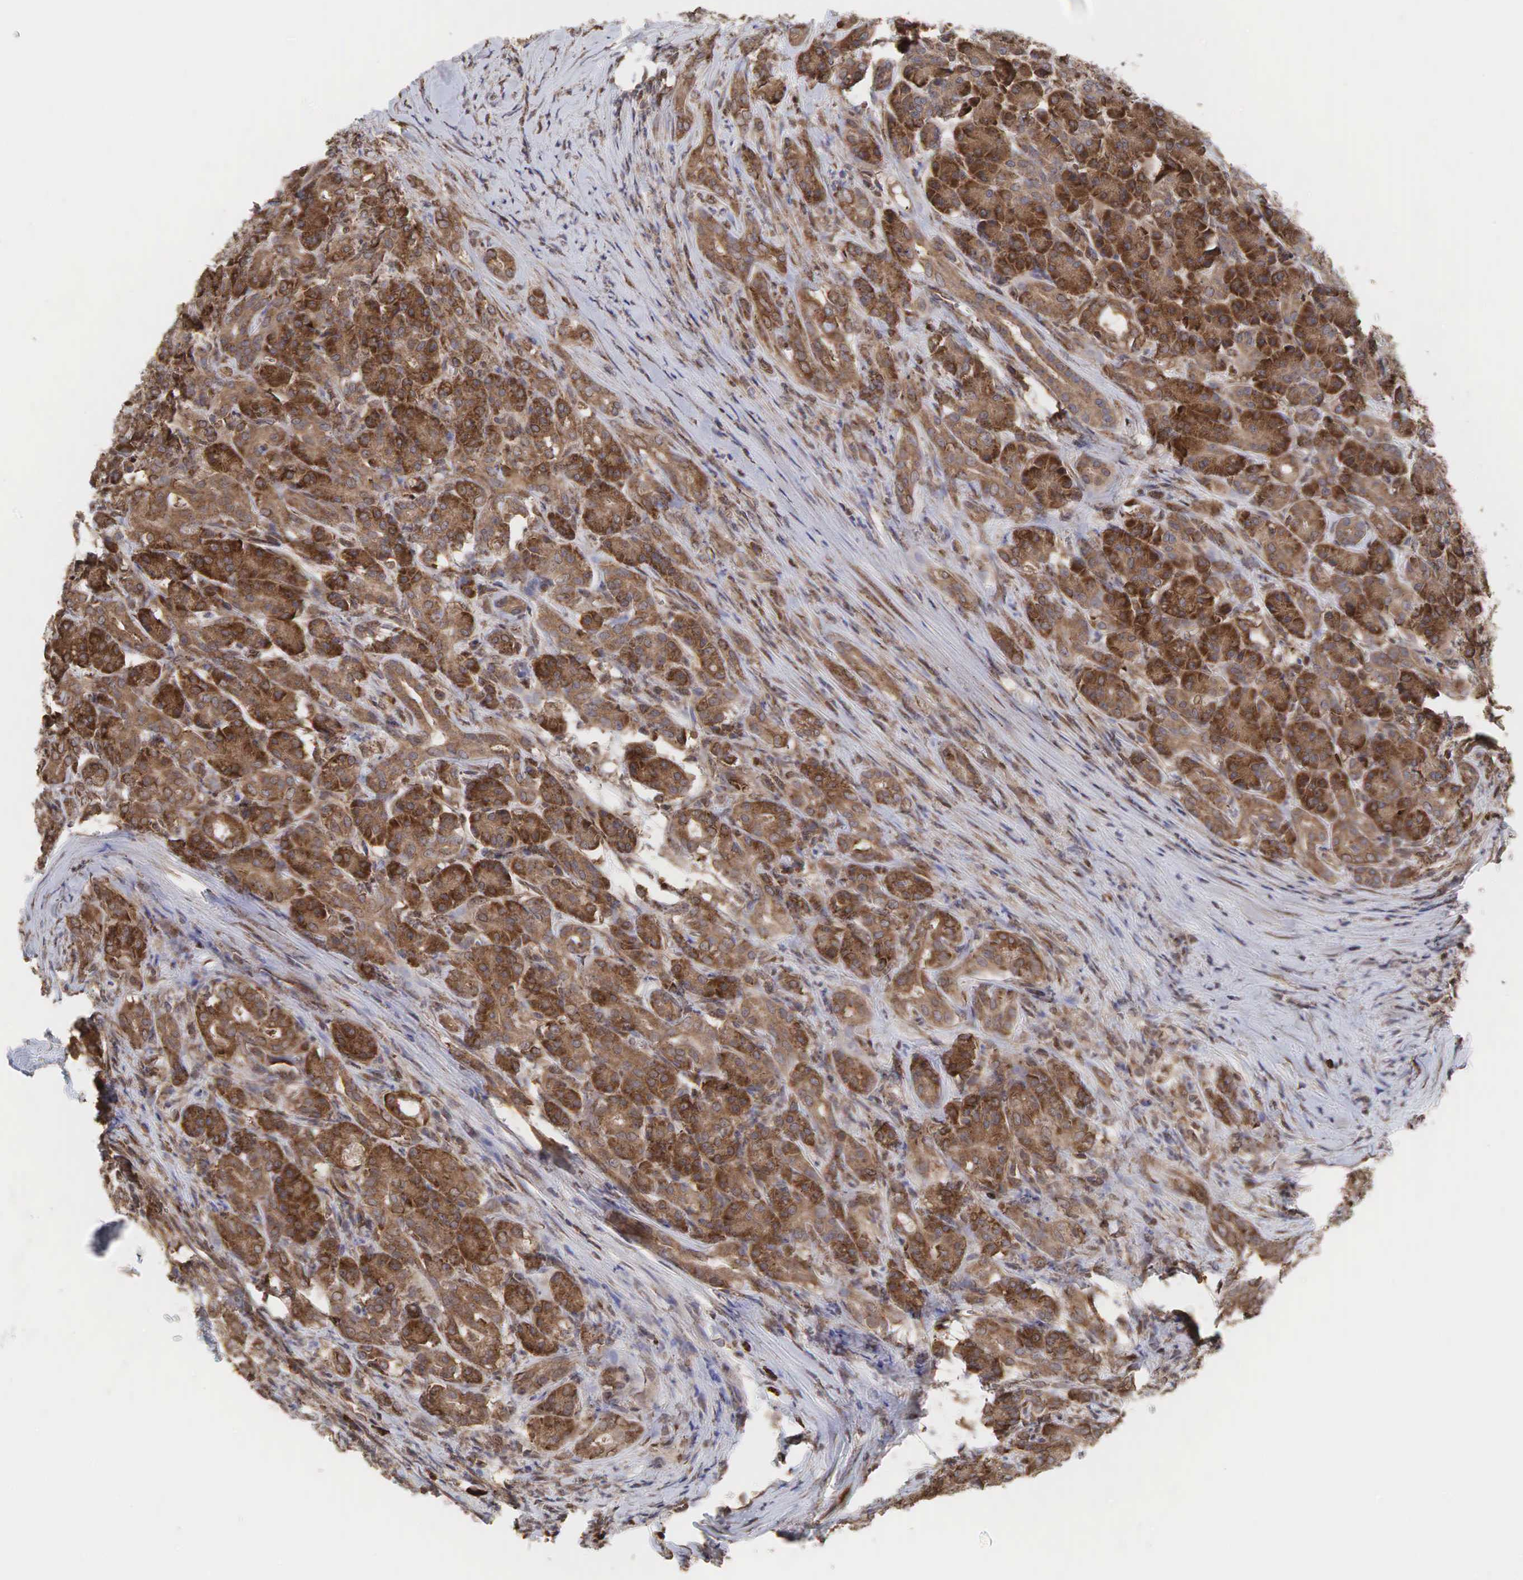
{"staining": {"intensity": "strong", "quantity": ">75%", "location": "cytoplasmic/membranous"}, "tissue": "pancreas", "cell_type": "Exocrine glandular cells", "image_type": "normal", "snomed": [{"axis": "morphology", "description": "Normal tissue, NOS"}, {"axis": "topography", "description": "Lymph node"}, {"axis": "topography", "description": "Pancreas"}], "caption": "Human pancreas stained for a protein (brown) shows strong cytoplasmic/membranous positive expression in approximately >75% of exocrine glandular cells.", "gene": "PABPC5", "patient": {"sex": "male", "age": 59}}